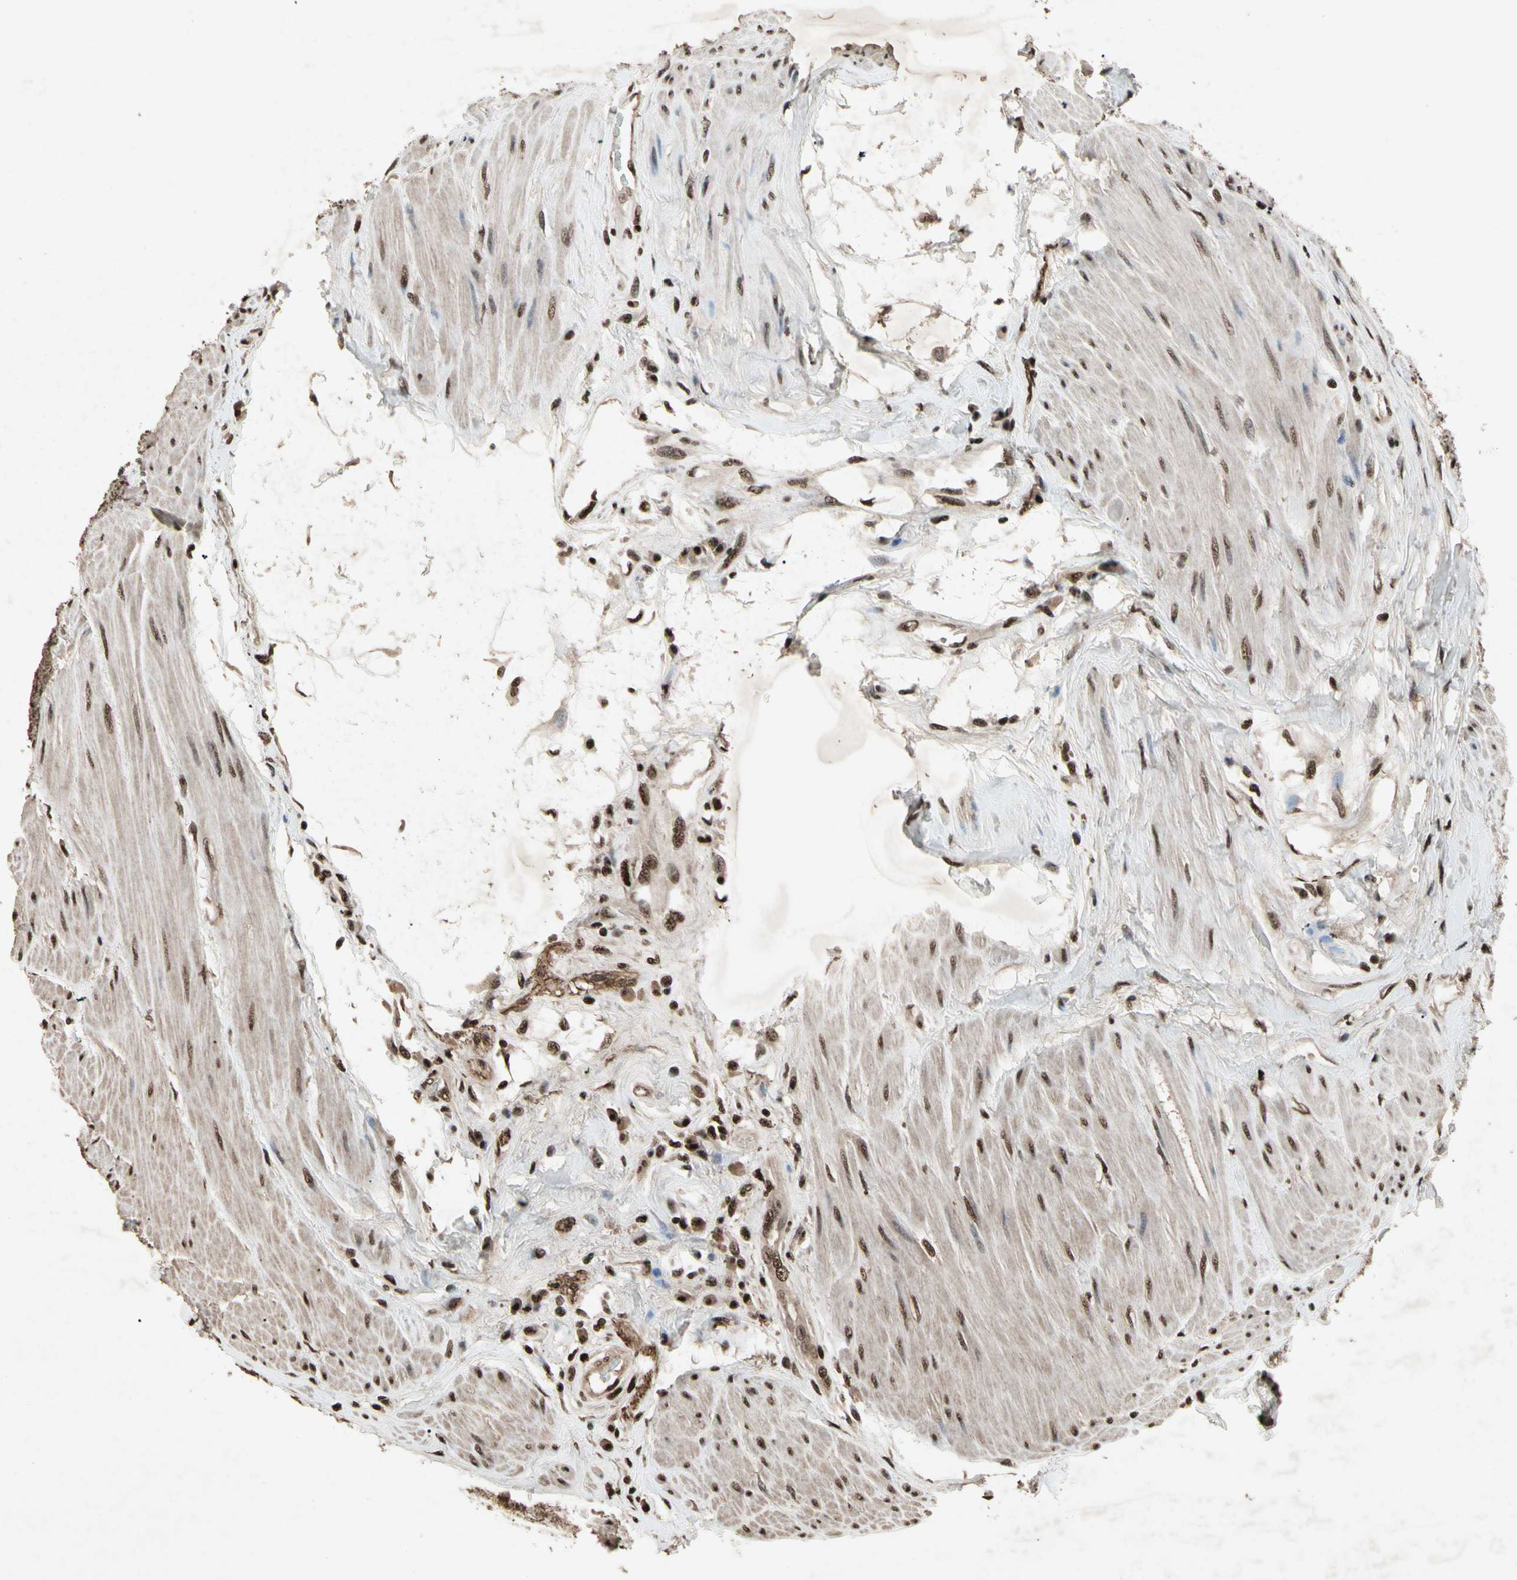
{"staining": {"intensity": "moderate", "quantity": ">75%", "location": "nuclear"}, "tissue": "colorectal cancer", "cell_type": "Tumor cells", "image_type": "cancer", "snomed": [{"axis": "morphology", "description": "Adenocarcinoma, NOS"}, {"axis": "topography", "description": "Rectum"}], "caption": "Immunohistochemistry photomicrograph of colorectal adenocarcinoma stained for a protein (brown), which reveals medium levels of moderate nuclear positivity in about >75% of tumor cells.", "gene": "TBX2", "patient": {"sex": "male", "age": 63}}